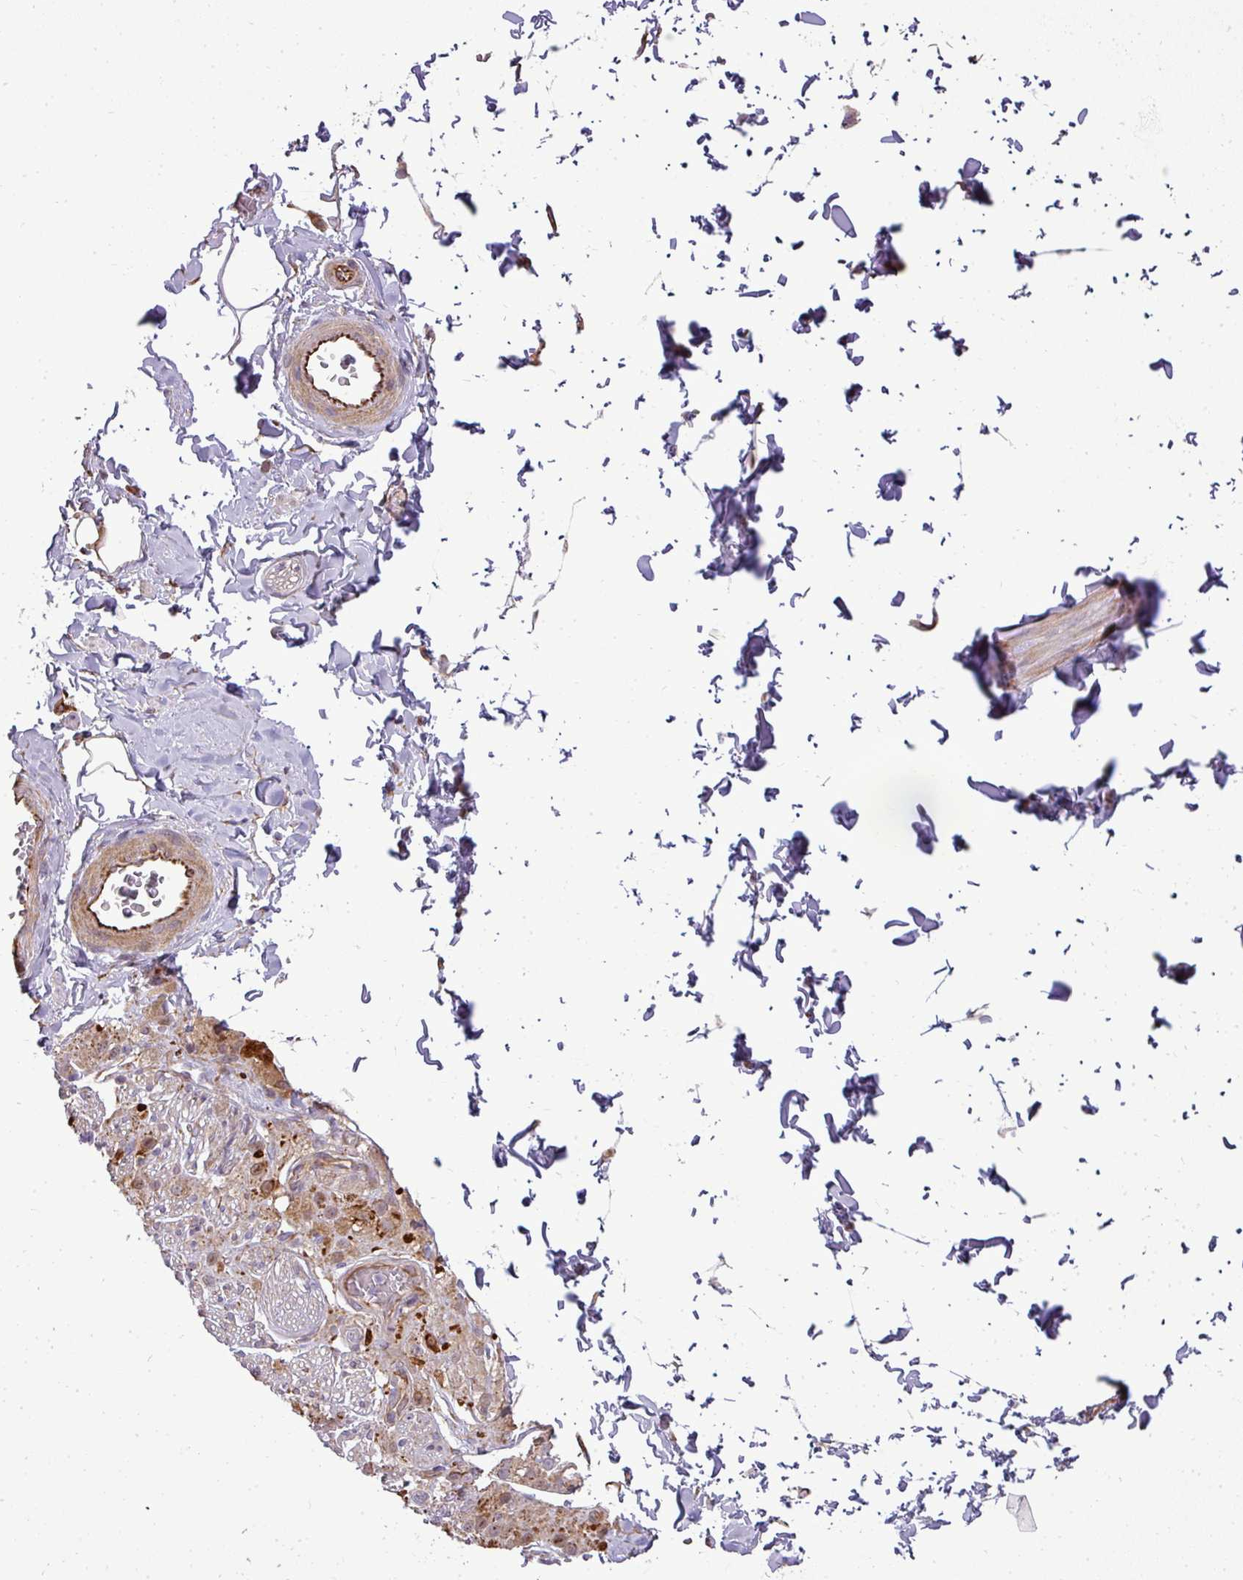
{"staining": {"intensity": "negative", "quantity": "none", "location": "none"}, "tissue": "adipose tissue", "cell_type": "Adipocytes", "image_type": "normal", "snomed": [{"axis": "morphology", "description": "Normal tissue, NOS"}, {"axis": "topography", "description": "Soft tissue"}, {"axis": "topography", "description": "Vascular tissue"}, {"axis": "topography", "description": "Peripheral nerve tissue"}], "caption": "Adipocytes show no significant protein positivity in unremarkable adipose tissue. The staining was performed using DAB to visualize the protein expression in brown, while the nuclei were stained in blue with hematoxylin (Magnification: 20x).", "gene": "PDRG1", "patient": {"sex": "male", "age": 32}}